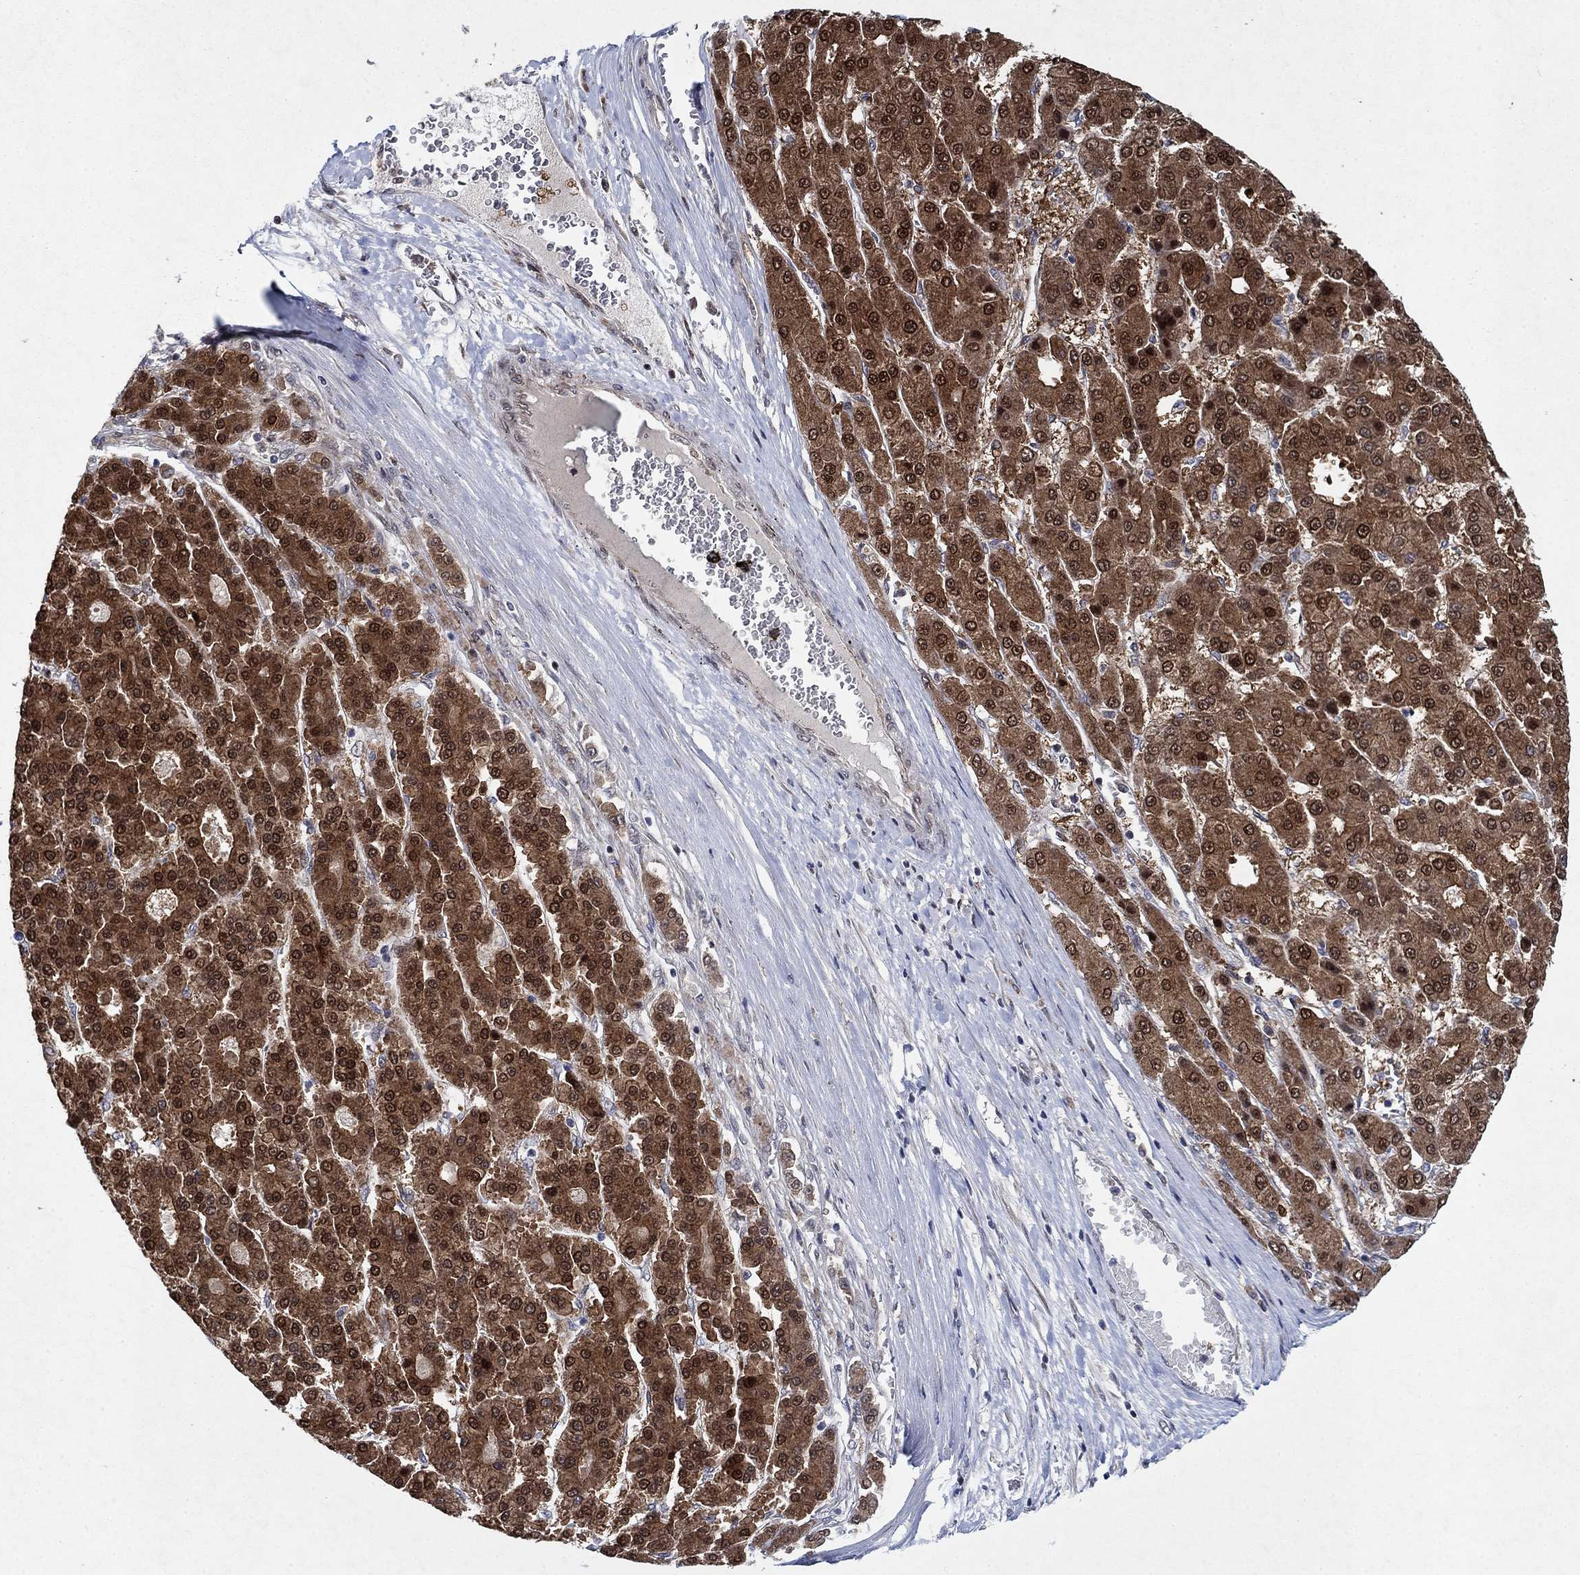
{"staining": {"intensity": "strong", "quantity": "25%-75%", "location": "cytoplasmic/membranous,nuclear"}, "tissue": "liver cancer", "cell_type": "Tumor cells", "image_type": "cancer", "snomed": [{"axis": "morphology", "description": "Carcinoma, Hepatocellular, NOS"}, {"axis": "topography", "description": "Liver"}], "caption": "The immunohistochemical stain shows strong cytoplasmic/membranous and nuclear staining in tumor cells of hepatocellular carcinoma (liver) tissue. Using DAB (brown) and hematoxylin (blue) stains, captured at high magnification using brightfield microscopy.", "gene": "PRICKLE4", "patient": {"sex": "male", "age": 70}}